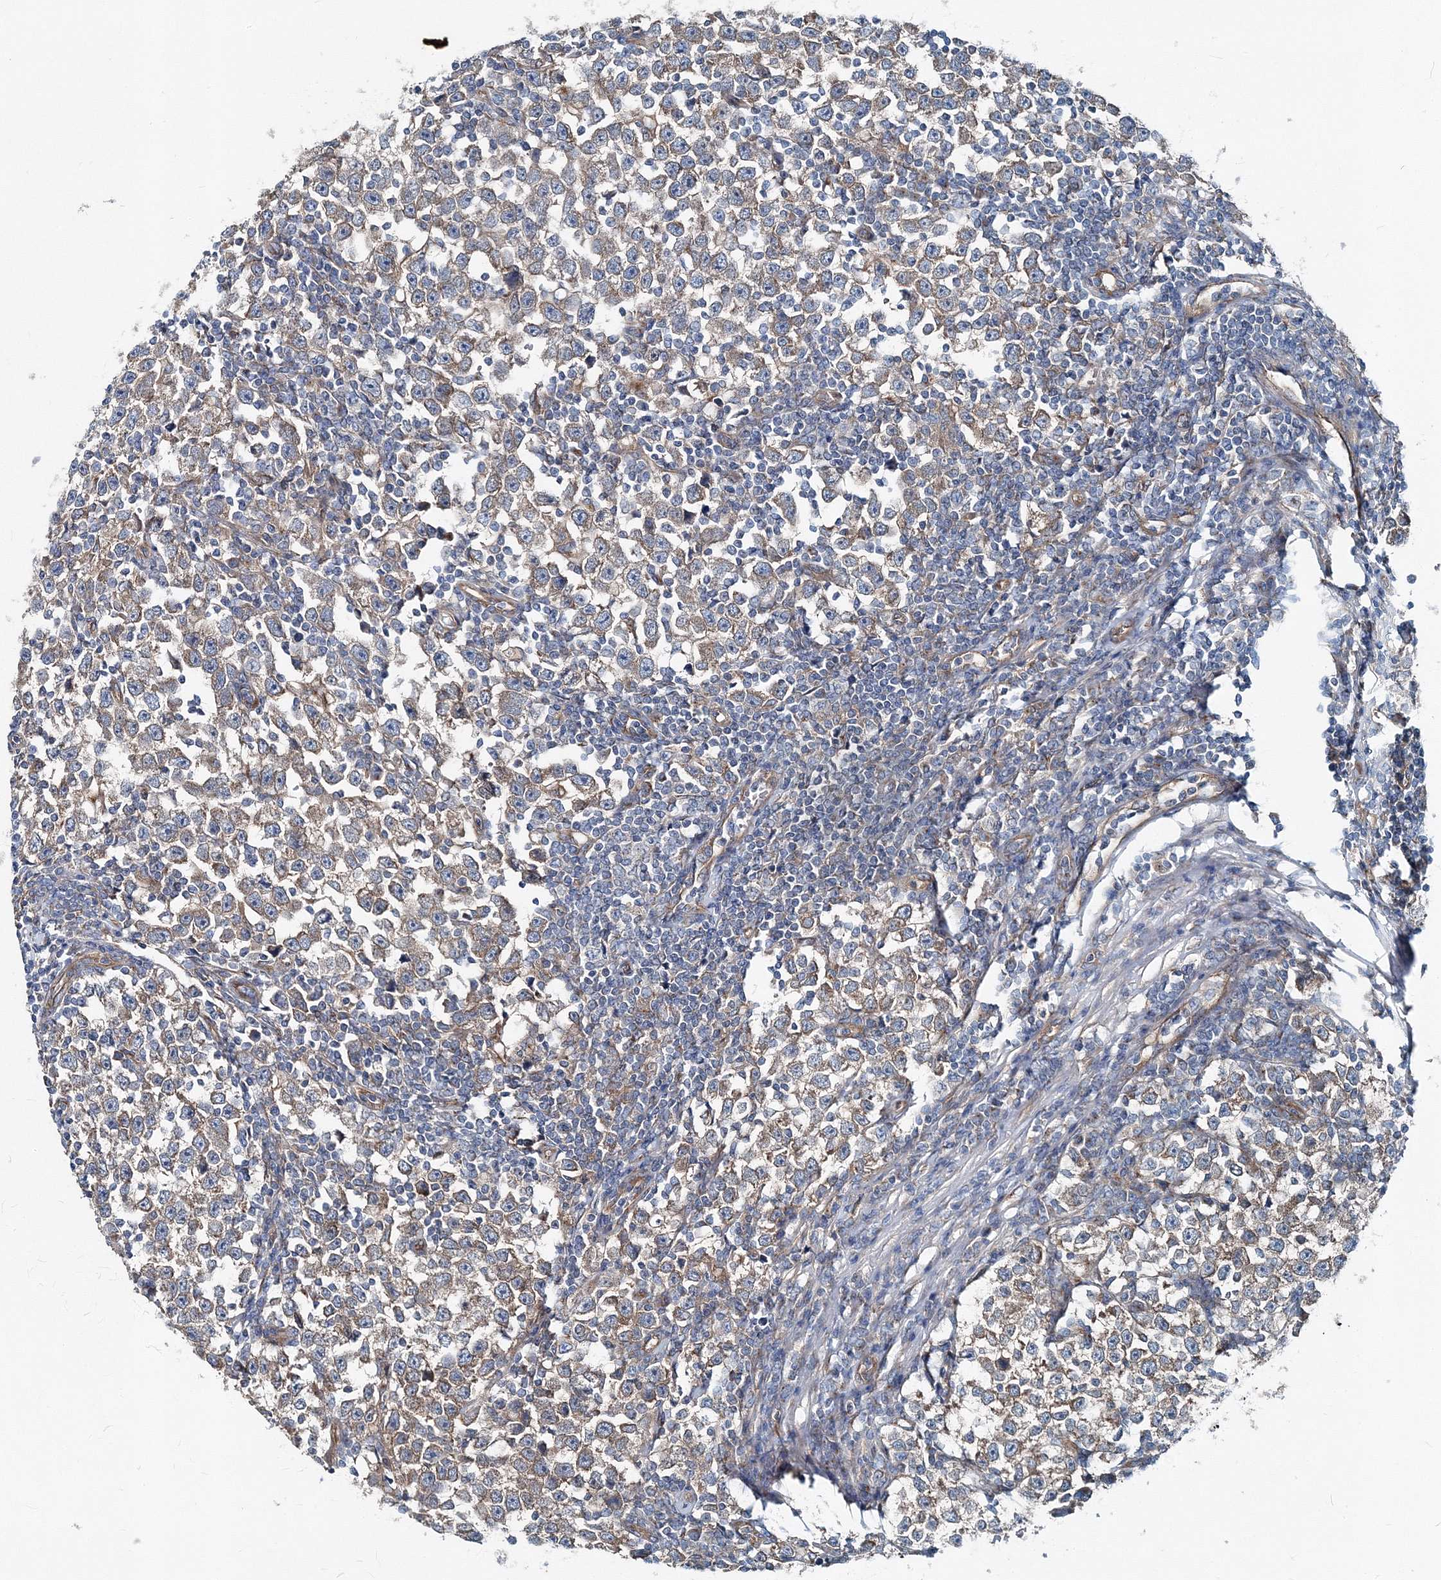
{"staining": {"intensity": "moderate", "quantity": ">75%", "location": "cytoplasmic/membranous"}, "tissue": "testis cancer", "cell_type": "Tumor cells", "image_type": "cancer", "snomed": [{"axis": "morphology", "description": "Normal tissue, NOS"}, {"axis": "morphology", "description": "Seminoma, NOS"}, {"axis": "topography", "description": "Testis"}], "caption": "A micrograph of human testis cancer (seminoma) stained for a protein shows moderate cytoplasmic/membranous brown staining in tumor cells. (Brightfield microscopy of DAB IHC at high magnification).", "gene": "MPHOSPH9", "patient": {"sex": "male", "age": 43}}